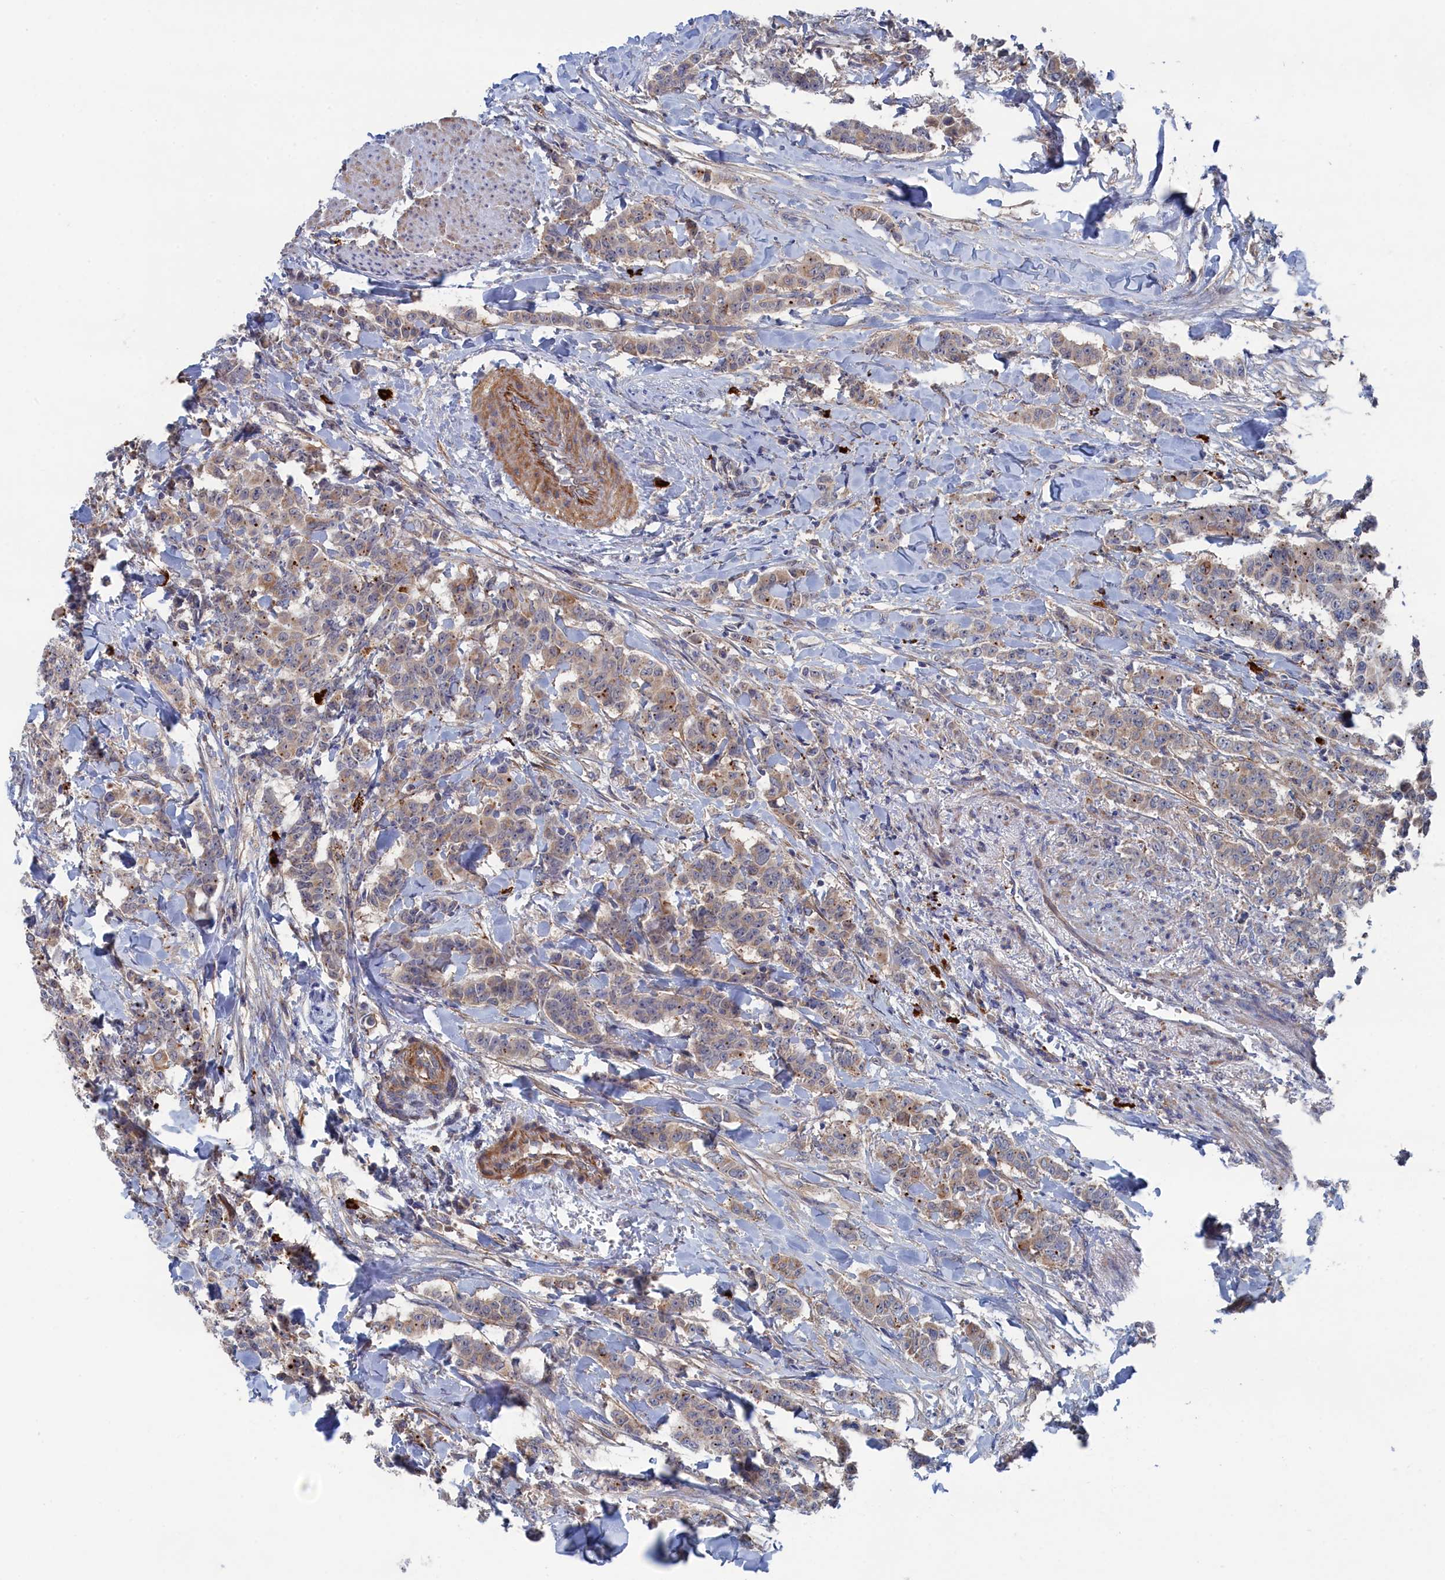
{"staining": {"intensity": "weak", "quantity": "25%-75%", "location": "cytoplasmic/membranous"}, "tissue": "breast cancer", "cell_type": "Tumor cells", "image_type": "cancer", "snomed": [{"axis": "morphology", "description": "Duct carcinoma"}, {"axis": "topography", "description": "Breast"}], "caption": "Immunohistochemical staining of invasive ductal carcinoma (breast) exhibits weak cytoplasmic/membranous protein positivity in about 25%-75% of tumor cells.", "gene": "FILIP1L", "patient": {"sex": "female", "age": 40}}